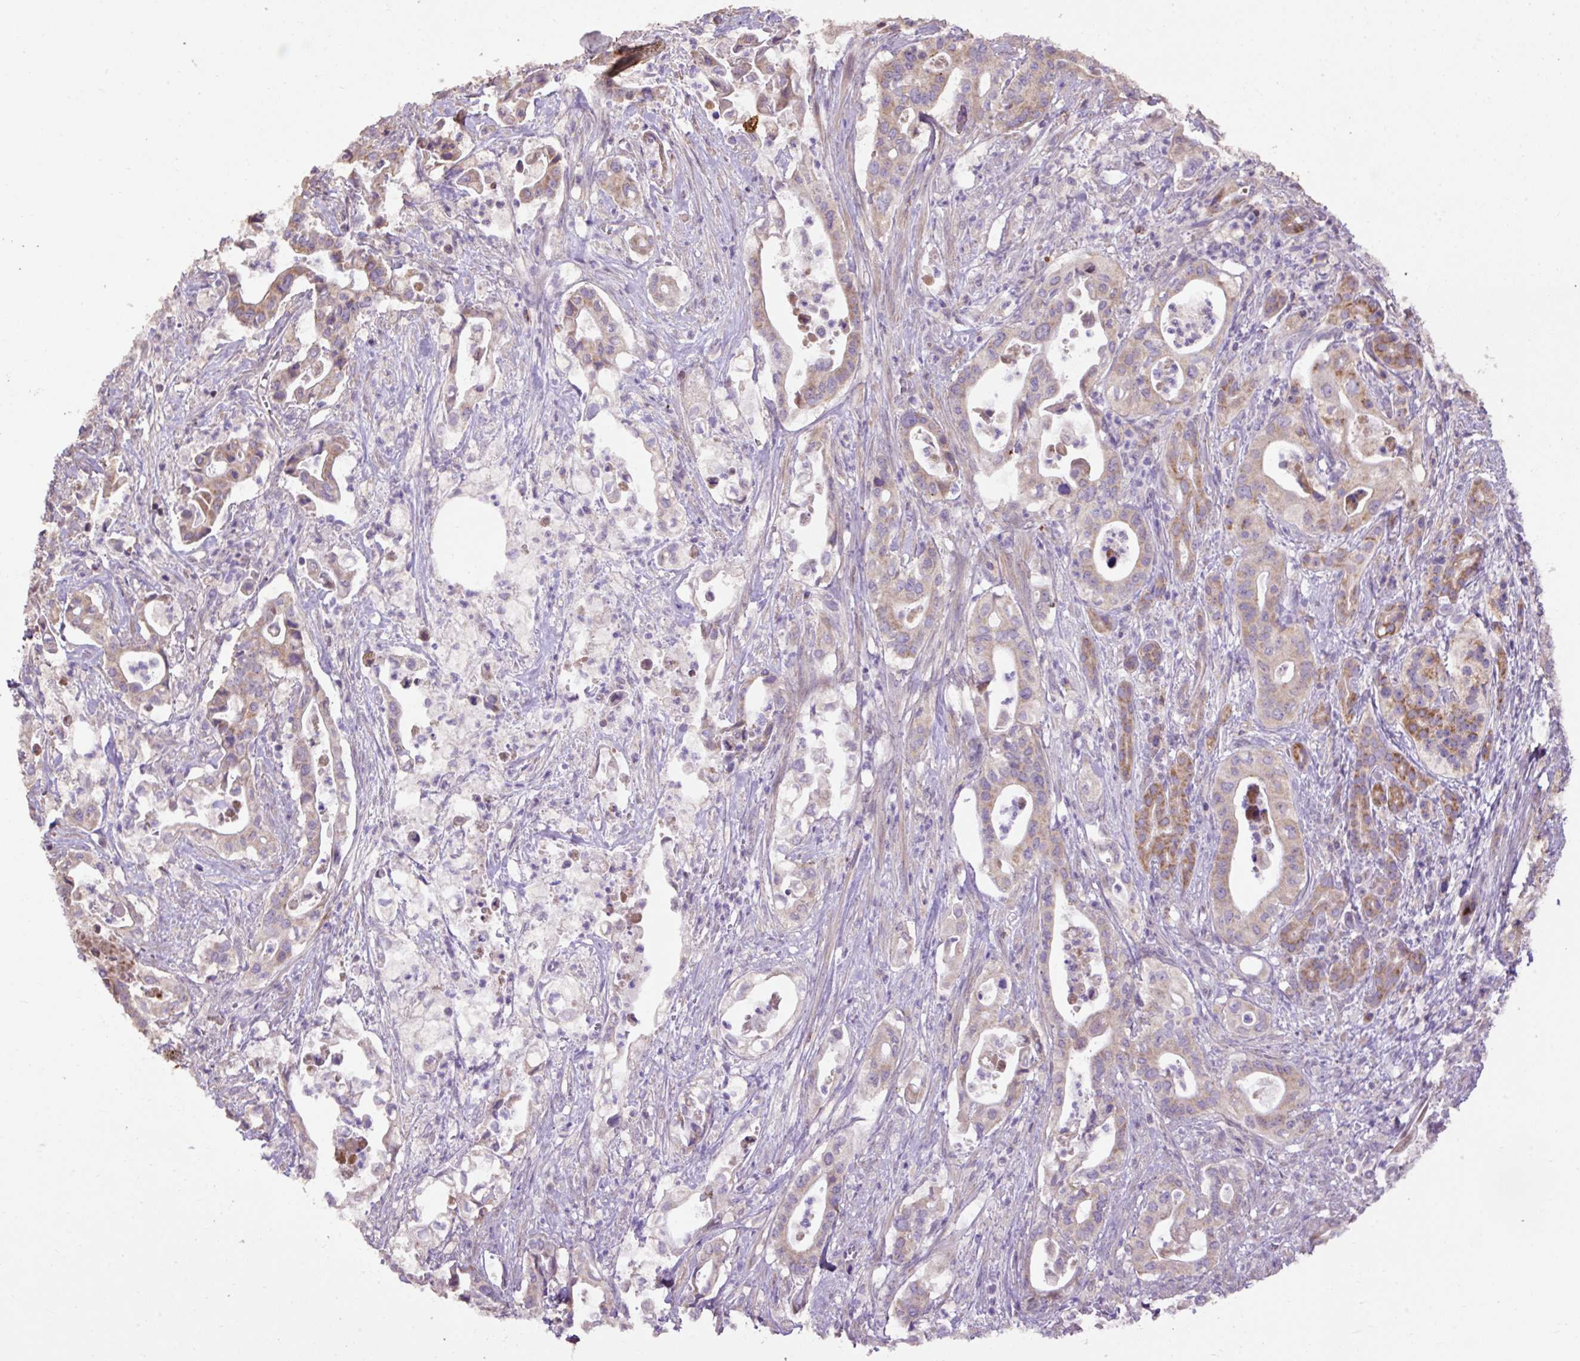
{"staining": {"intensity": "moderate", "quantity": "25%-75%", "location": "cytoplasmic/membranous"}, "tissue": "pancreatic cancer", "cell_type": "Tumor cells", "image_type": "cancer", "snomed": [{"axis": "morphology", "description": "Adenocarcinoma, NOS"}, {"axis": "topography", "description": "Pancreas"}], "caption": "A medium amount of moderate cytoplasmic/membranous positivity is present in approximately 25%-75% of tumor cells in pancreatic cancer (adenocarcinoma) tissue.", "gene": "ABR", "patient": {"sex": "female", "age": 77}}